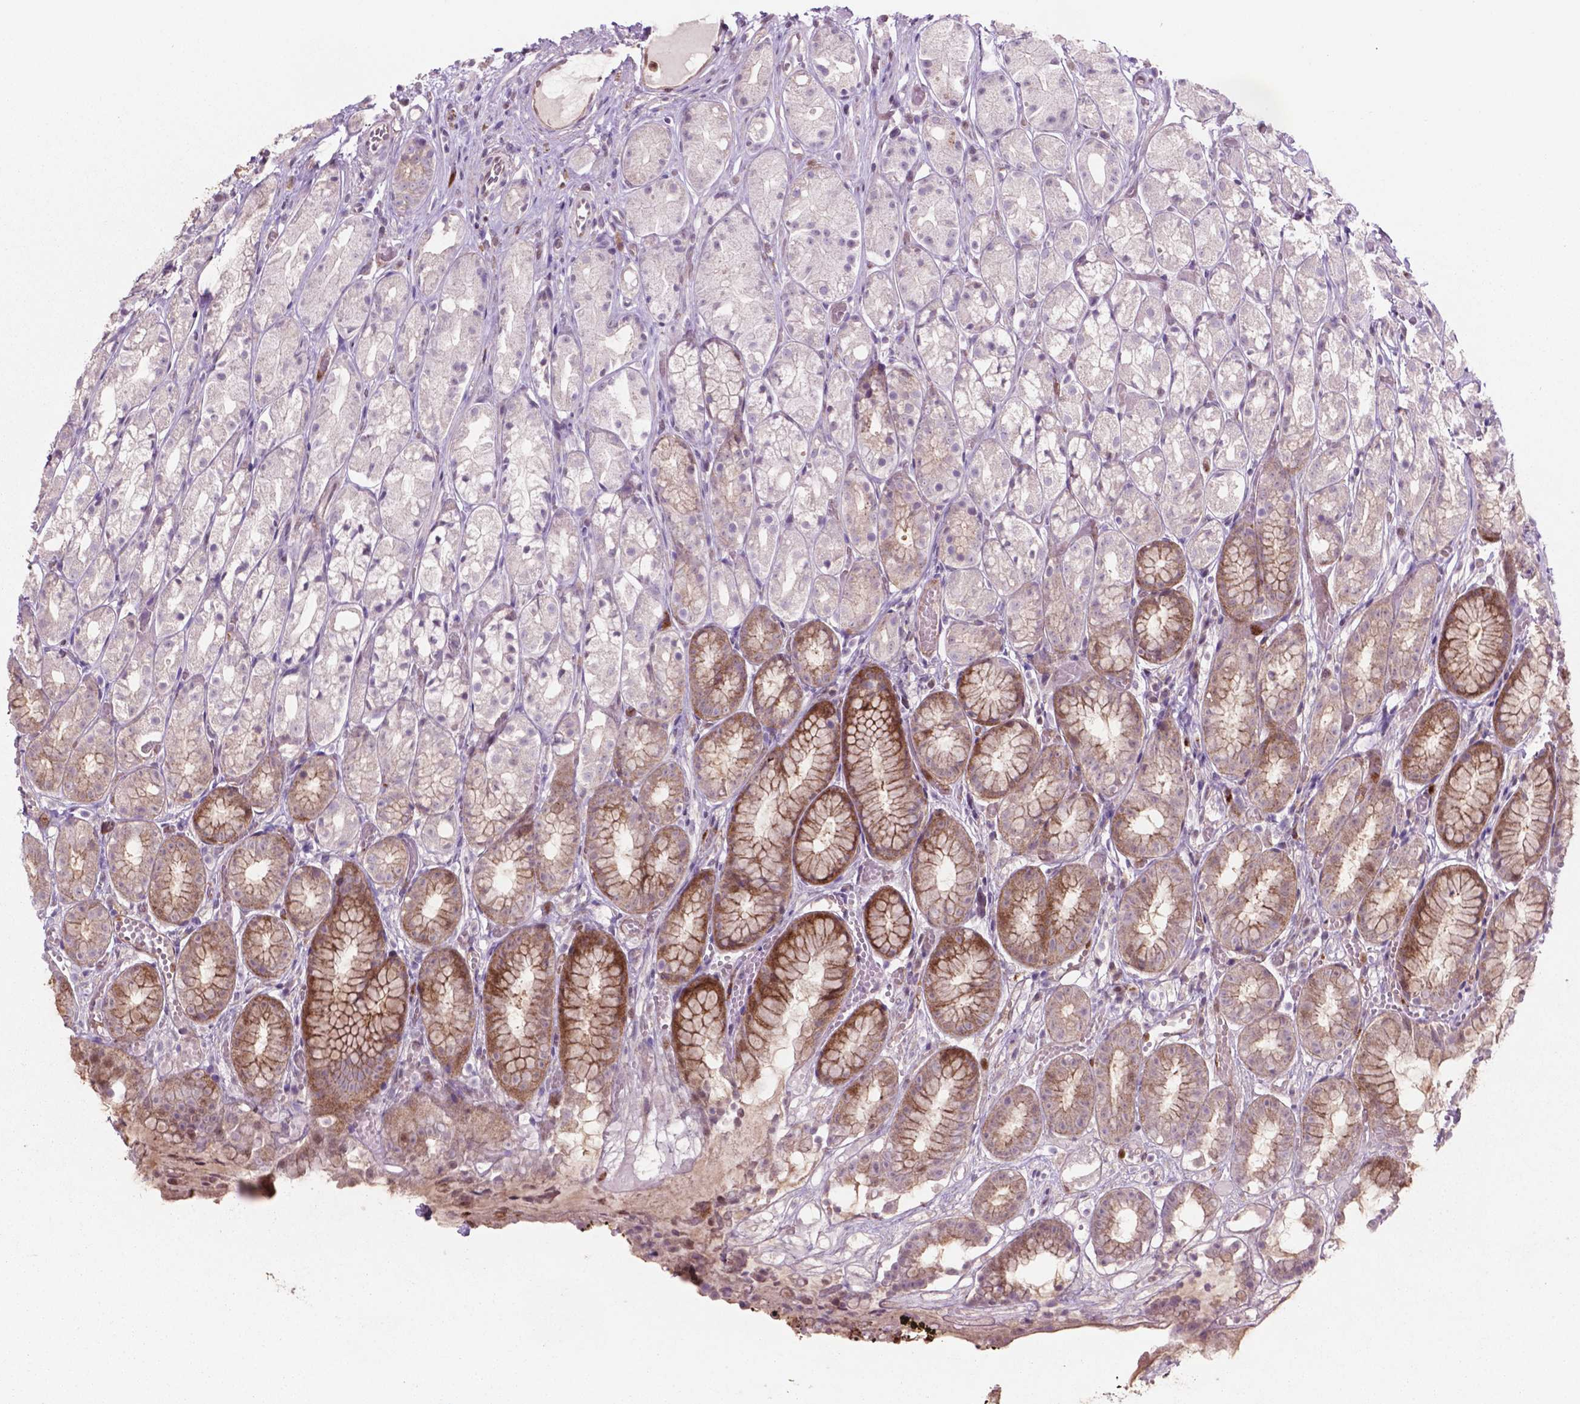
{"staining": {"intensity": "strong", "quantity": "25%-75%", "location": "cytoplasmic/membranous"}, "tissue": "stomach", "cell_type": "Glandular cells", "image_type": "normal", "snomed": [{"axis": "morphology", "description": "Normal tissue, NOS"}, {"axis": "topography", "description": "Stomach"}], "caption": "A brown stain shows strong cytoplasmic/membranous expression of a protein in glandular cells of normal stomach.", "gene": "LDHA", "patient": {"sex": "male", "age": 70}}